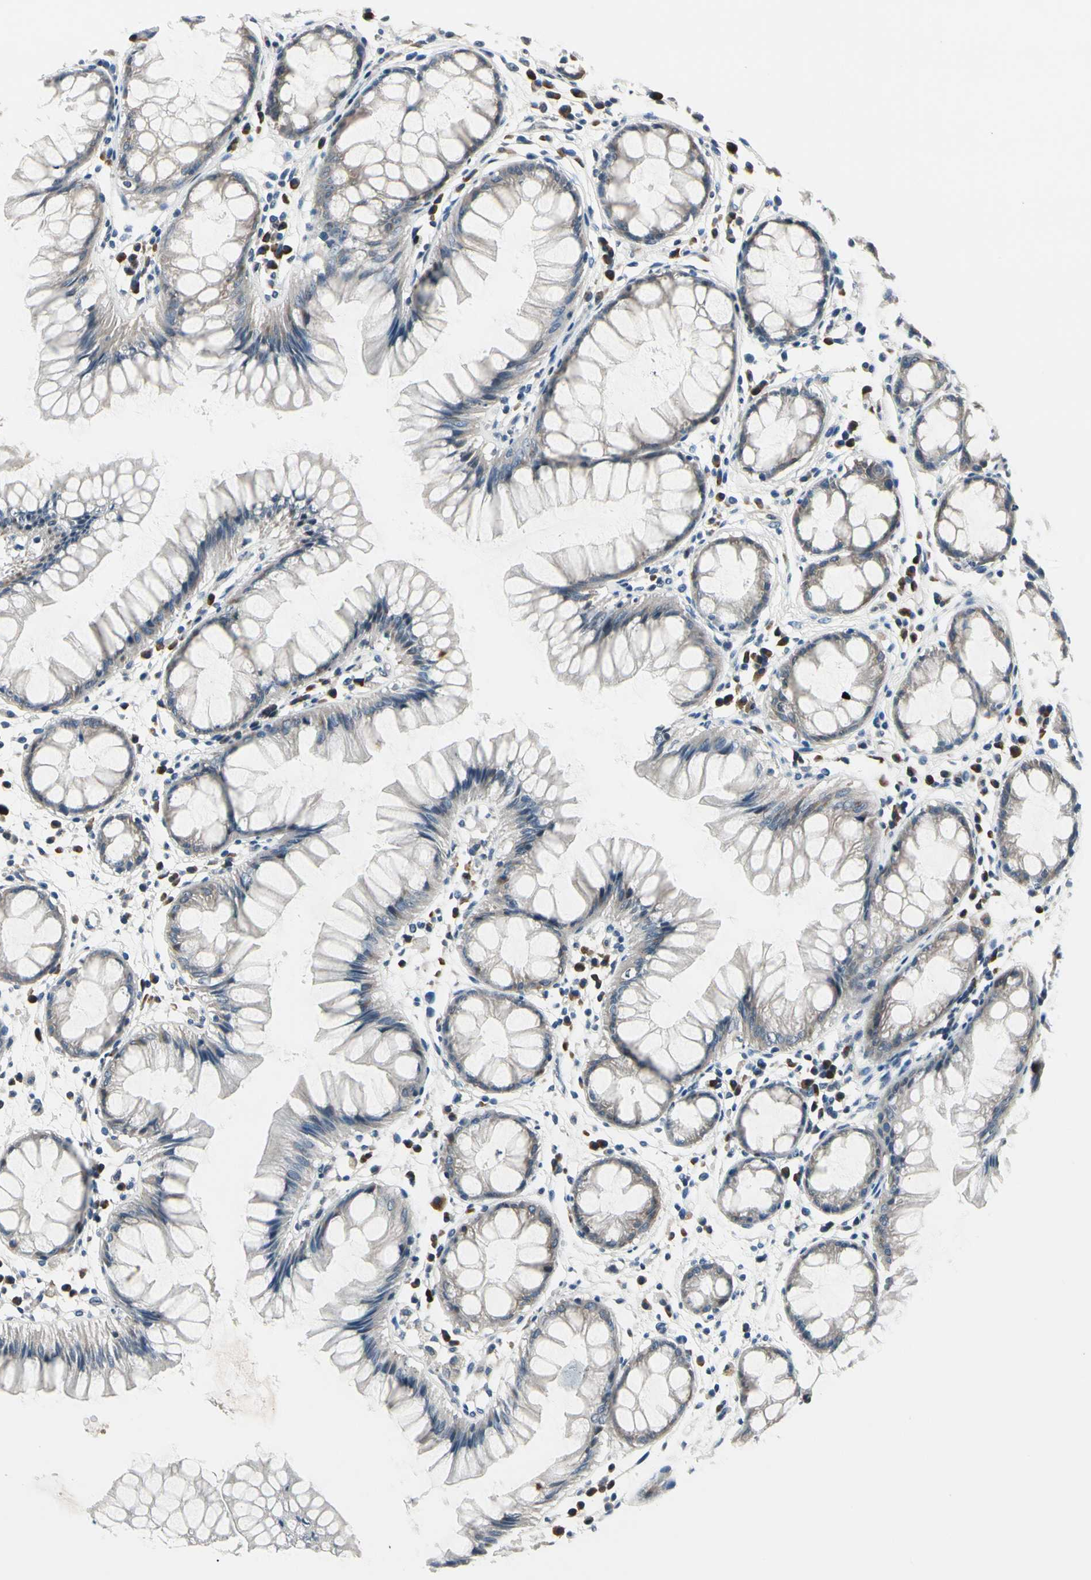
{"staining": {"intensity": "weak", "quantity": "25%-75%", "location": "cytoplasmic/membranous"}, "tissue": "rectum", "cell_type": "Glandular cells", "image_type": "normal", "snomed": [{"axis": "morphology", "description": "Normal tissue, NOS"}, {"axis": "morphology", "description": "Adenocarcinoma, NOS"}, {"axis": "topography", "description": "Rectum"}], "caption": "Protein staining shows weak cytoplasmic/membranous positivity in approximately 25%-75% of glandular cells in benign rectum. The protein of interest is shown in brown color, while the nuclei are stained blue.", "gene": "SELENOK", "patient": {"sex": "female", "age": 65}}